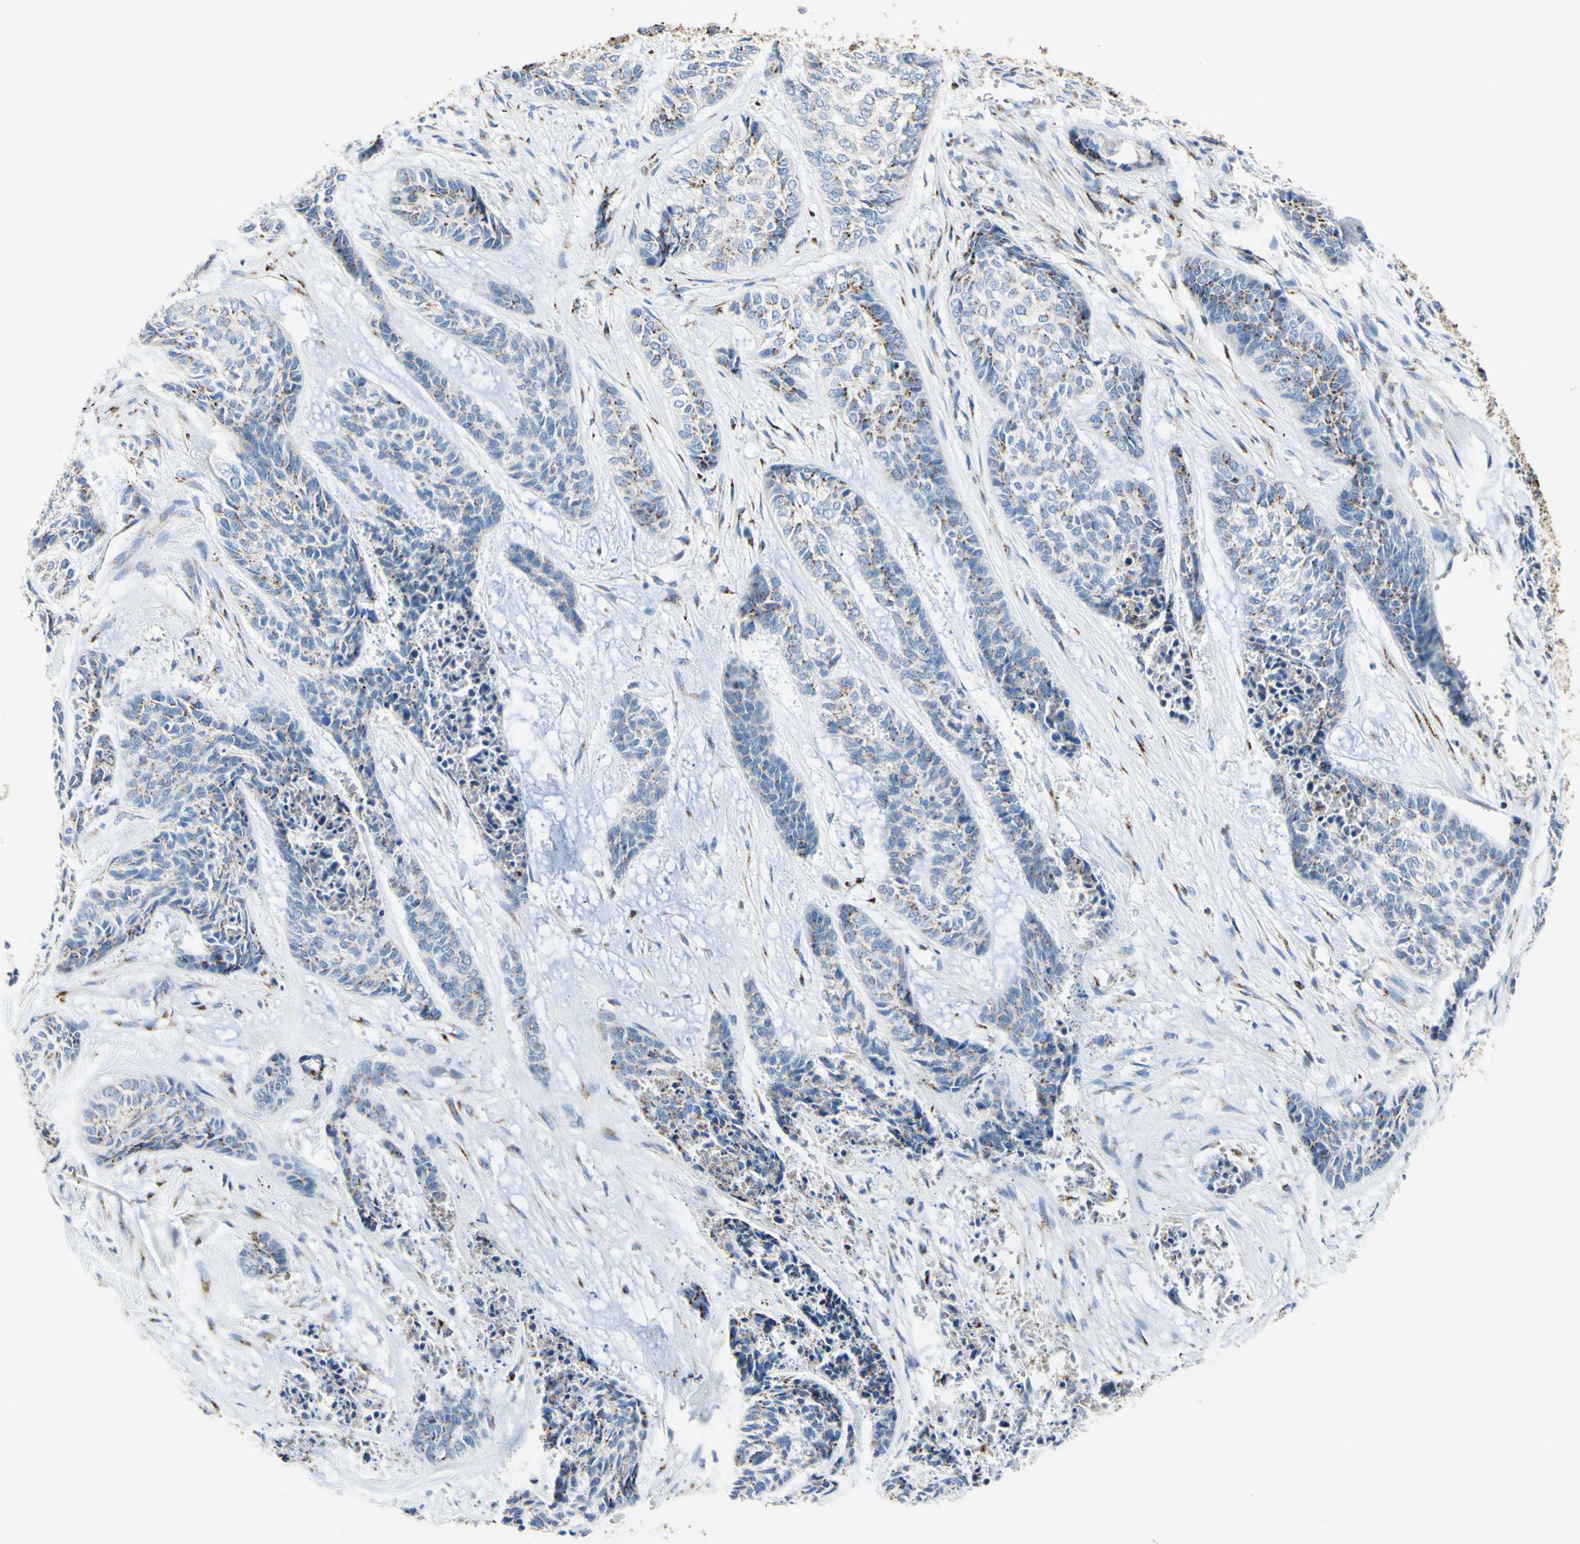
{"staining": {"intensity": "weak", "quantity": "<25%", "location": "cytoplasmic/membranous"}, "tissue": "skin cancer", "cell_type": "Tumor cells", "image_type": "cancer", "snomed": [{"axis": "morphology", "description": "Basal cell carcinoma"}, {"axis": "topography", "description": "Skin"}], "caption": "Immunohistochemical staining of skin basal cell carcinoma reveals no significant positivity in tumor cells. The staining was performed using DAB to visualize the protein expression in brown, while the nuclei were stained in blue with hematoxylin (Magnification: 20x).", "gene": "GALNT2", "patient": {"sex": "female", "age": 64}}